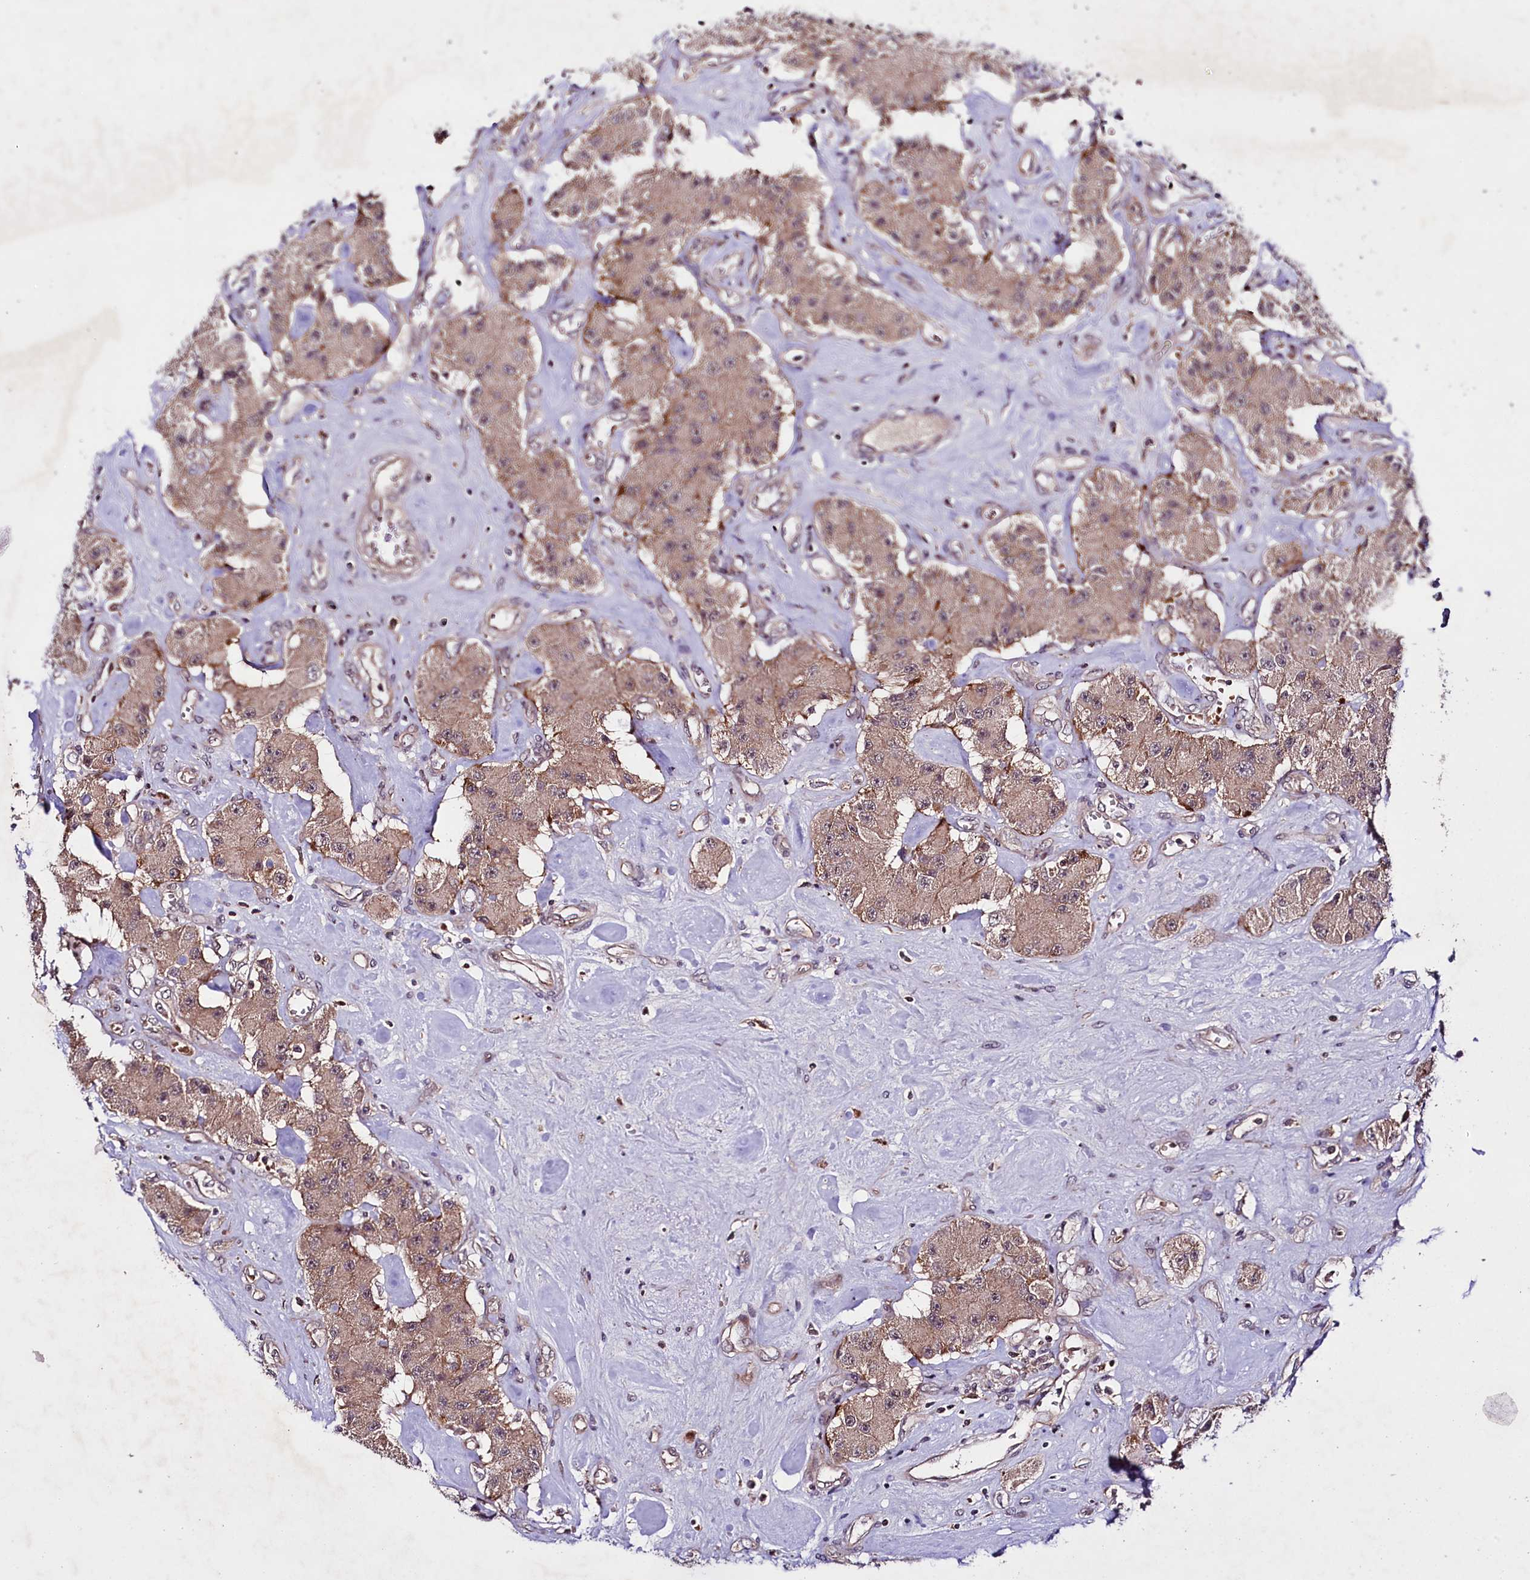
{"staining": {"intensity": "moderate", "quantity": ">75%", "location": "cytoplasmic/membranous"}, "tissue": "carcinoid", "cell_type": "Tumor cells", "image_type": "cancer", "snomed": [{"axis": "morphology", "description": "Carcinoid, malignant, NOS"}, {"axis": "topography", "description": "Pancreas"}], "caption": "This is an image of IHC staining of carcinoid (malignant), which shows moderate expression in the cytoplasmic/membranous of tumor cells.", "gene": "TAFAZZIN", "patient": {"sex": "male", "age": 41}}